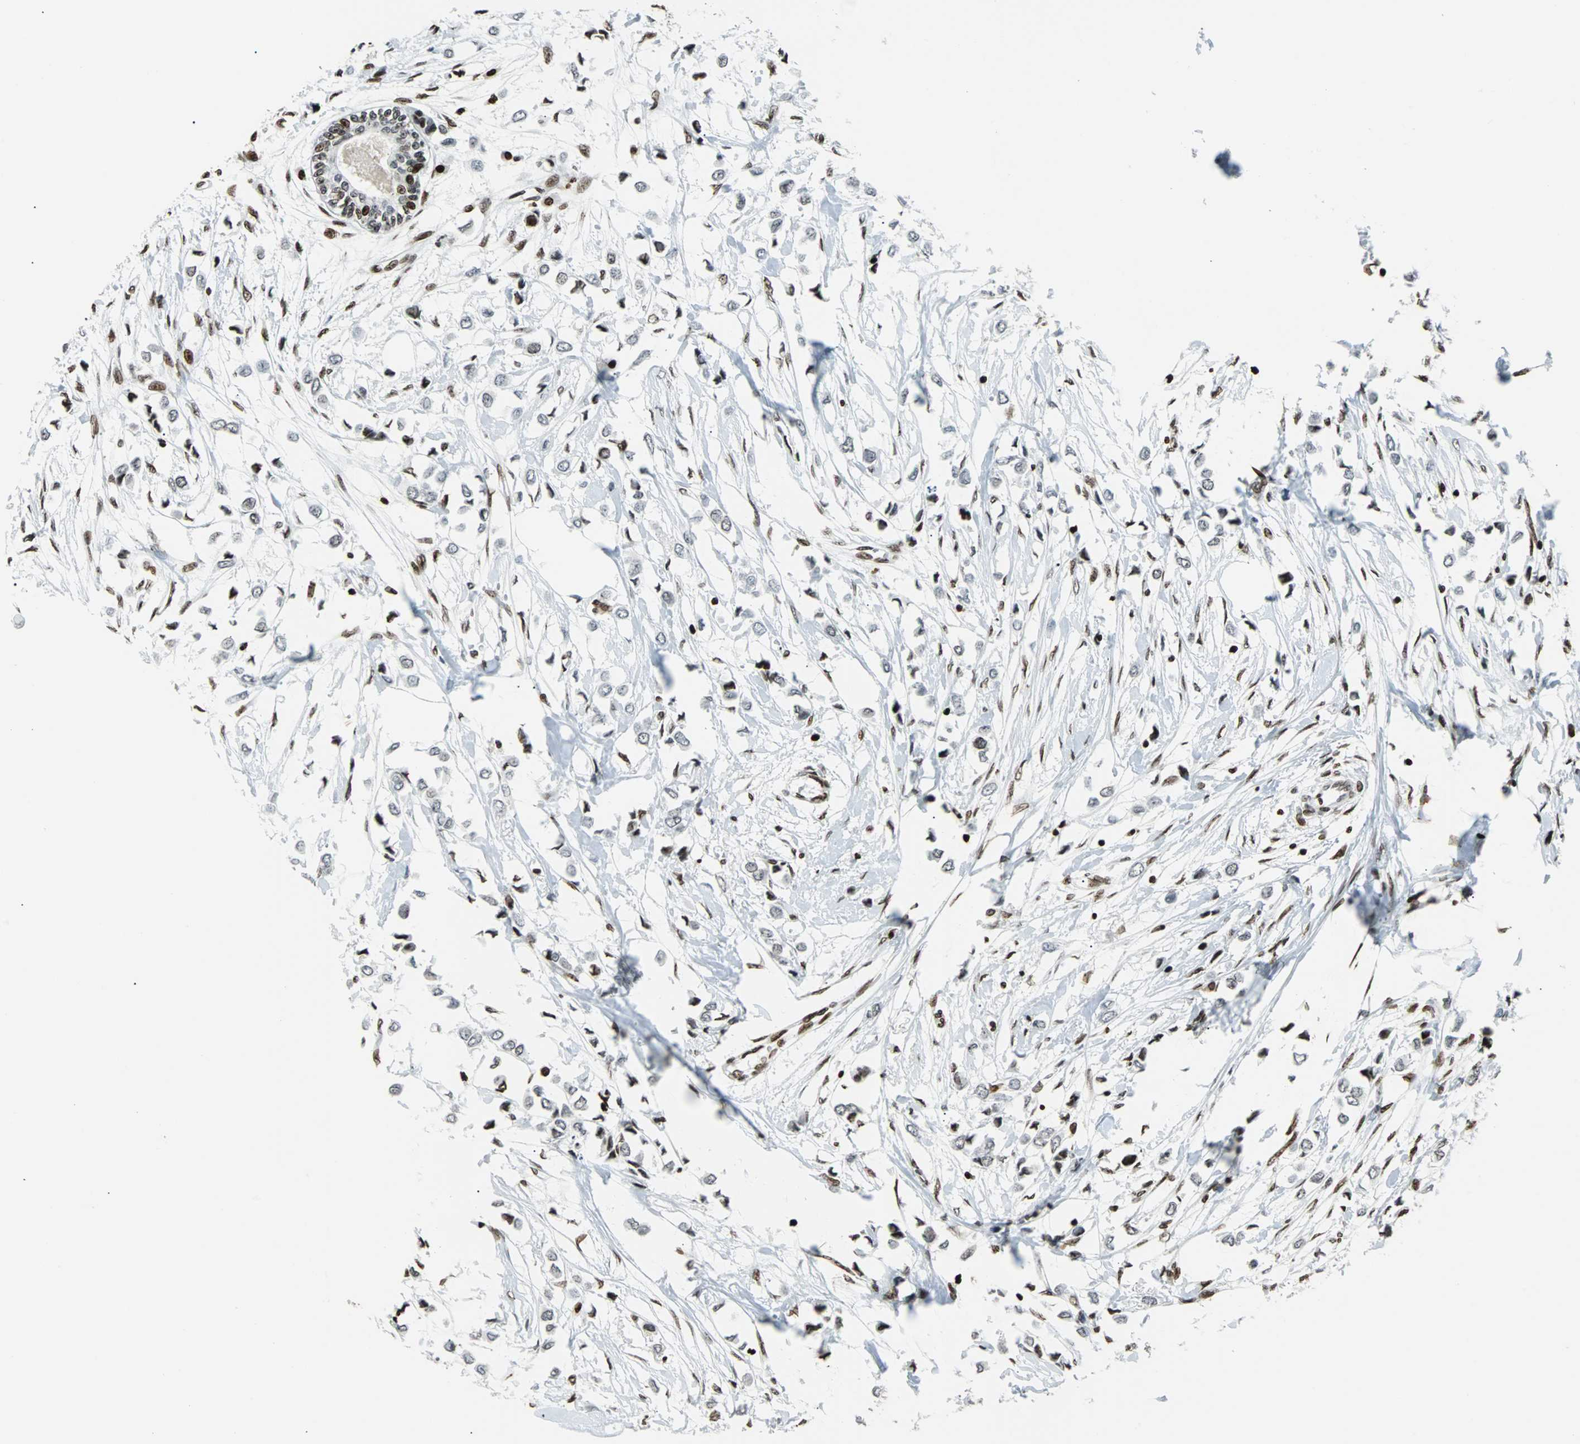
{"staining": {"intensity": "negative", "quantity": "none", "location": "none"}, "tissue": "breast cancer", "cell_type": "Tumor cells", "image_type": "cancer", "snomed": [{"axis": "morphology", "description": "Lobular carcinoma"}, {"axis": "topography", "description": "Breast"}], "caption": "Breast lobular carcinoma was stained to show a protein in brown. There is no significant staining in tumor cells.", "gene": "ZNF131", "patient": {"sex": "female", "age": 51}}